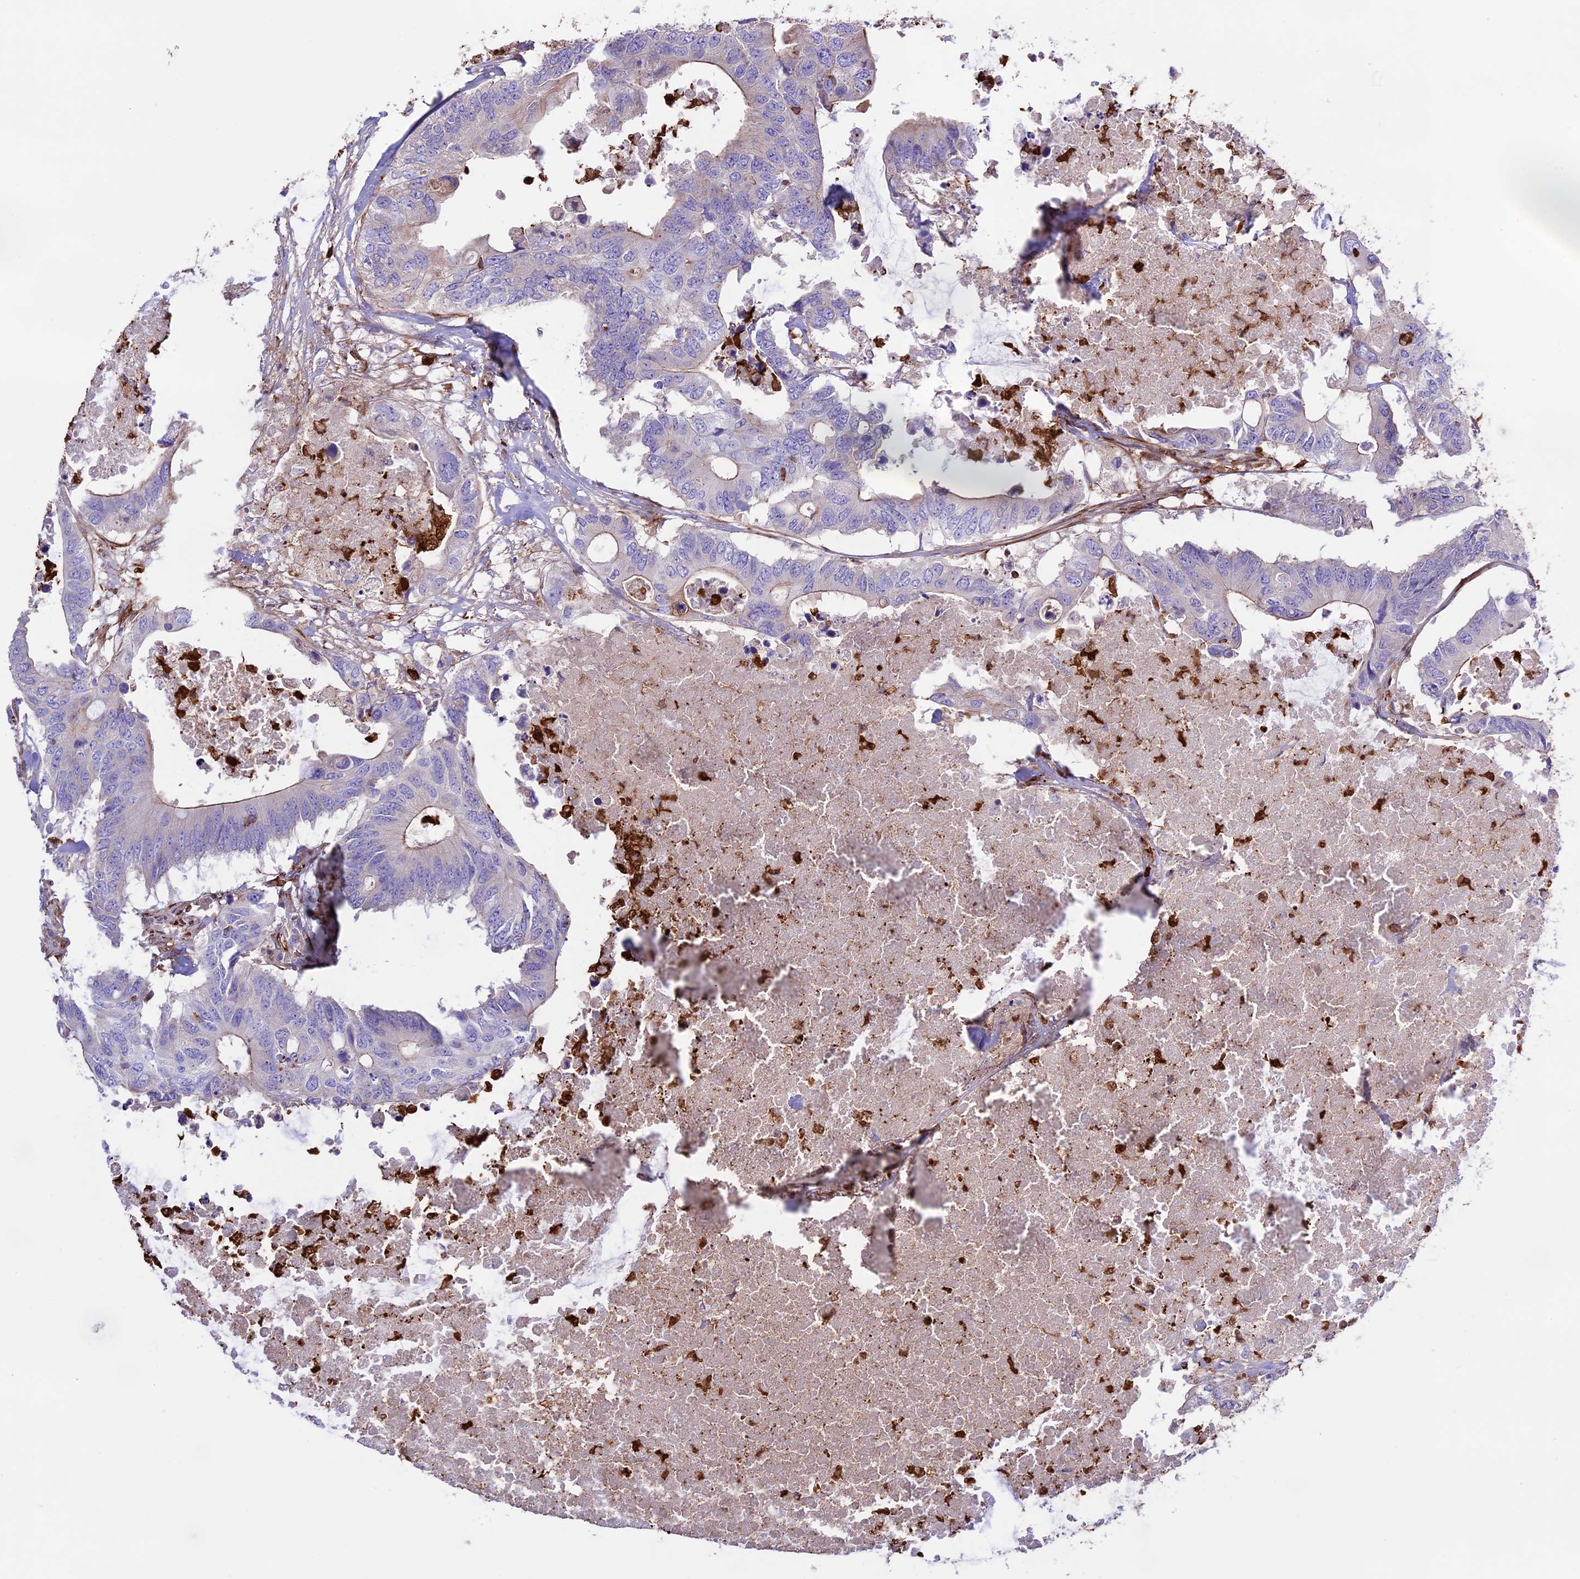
{"staining": {"intensity": "negative", "quantity": "none", "location": "none"}, "tissue": "colorectal cancer", "cell_type": "Tumor cells", "image_type": "cancer", "snomed": [{"axis": "morphology", "description": "Adenocarcinoma, NOS"}, {"axis": "topography", "description": "Colon"}], "caption": "This is a photomicrograph of IHC staining of colorectal adenocarcinoma, which shows no expression in tumor cells.", "gene": "CD99L2", "patient": {"sex": "male", "age": 71}}